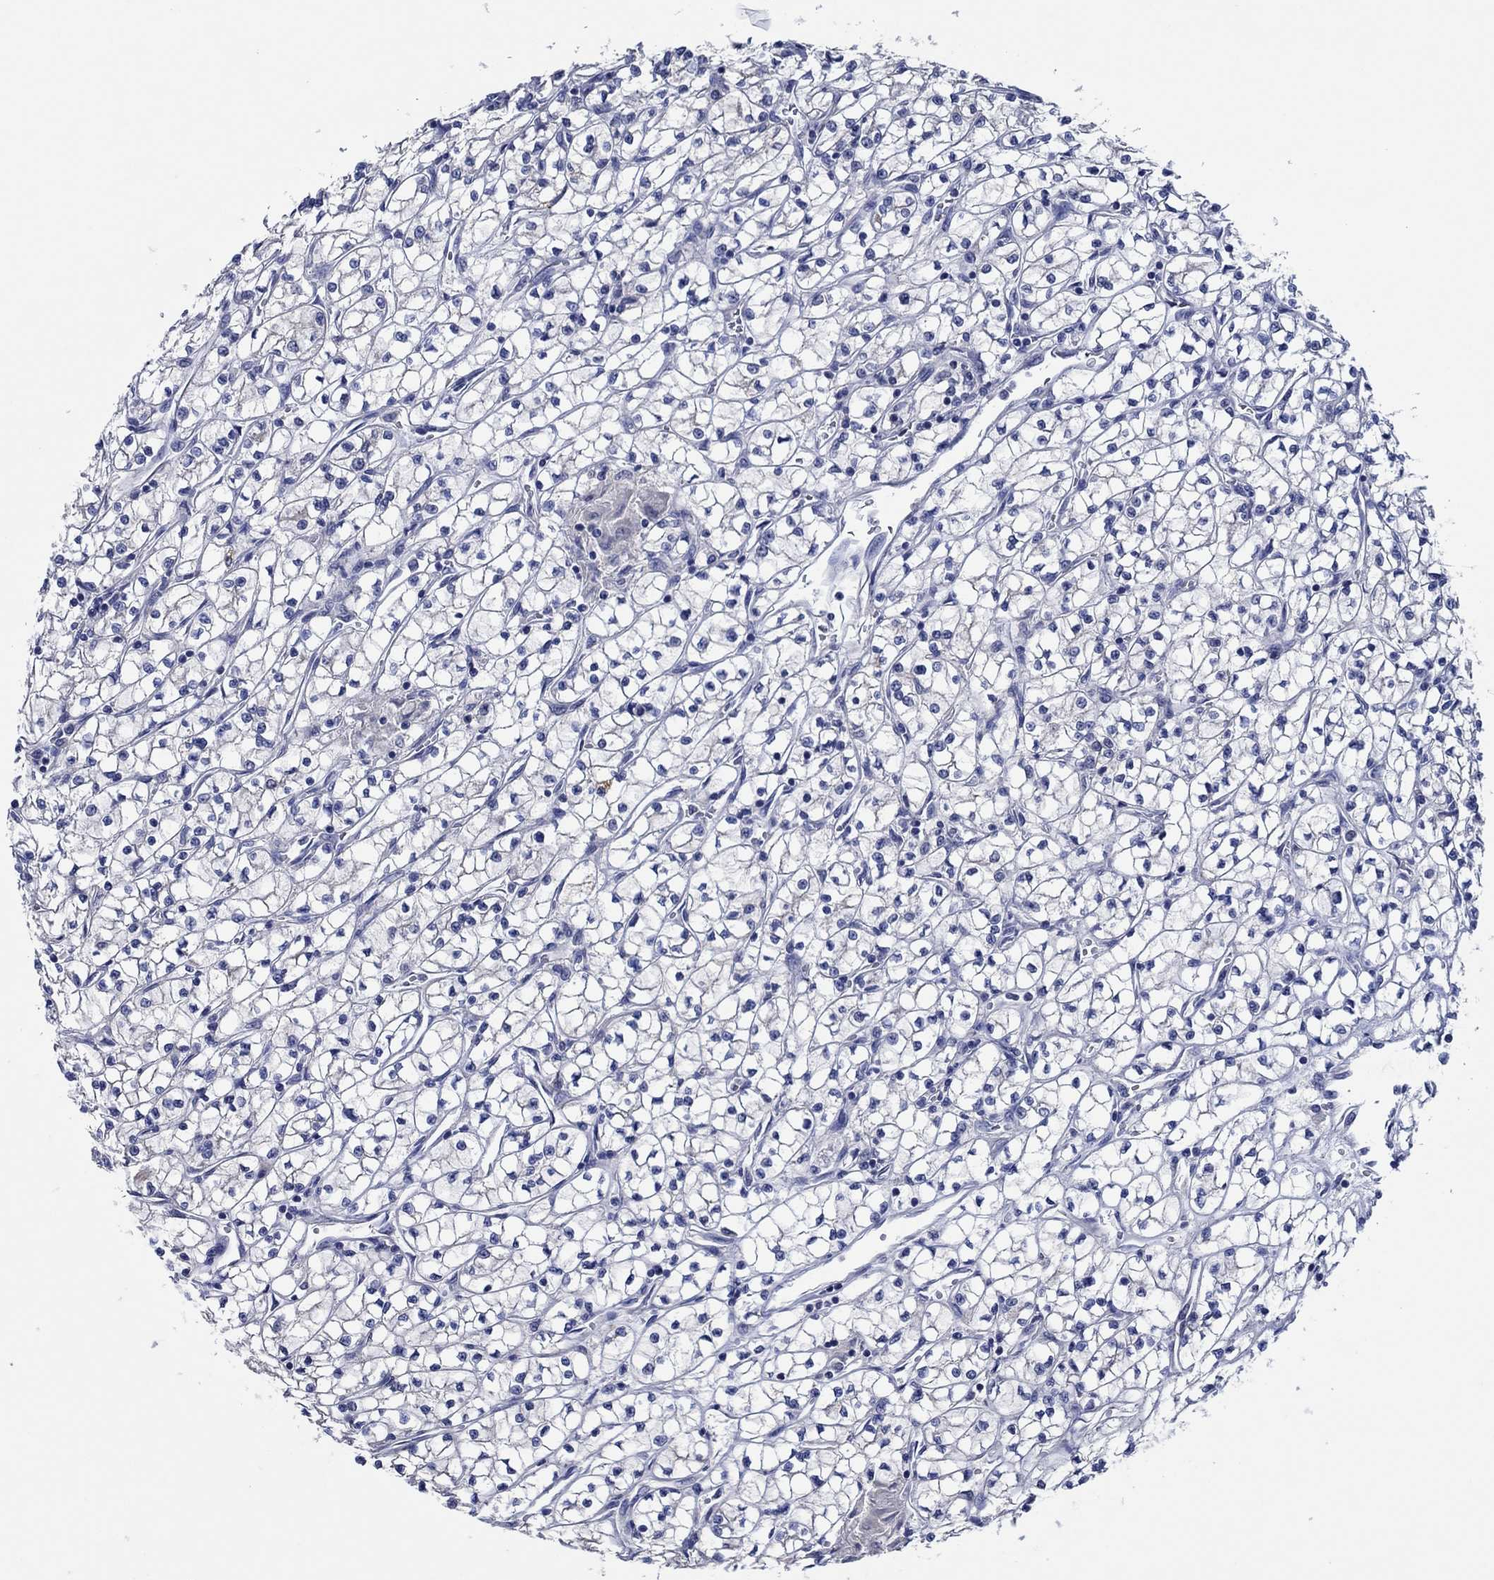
{"staining": {"intensity": "negative", "quantity": "none", "location": "none"}, "tissue": "renal cancer", "cell_type": "Tumor cells", "image_type": "cancer", "snomed": [{"axis": "morphology", "description": "Adenocarcinoma, NOS"}, {"axis": "topography", "description": "Kidney"}], "caption": "Immunohistochemistry image of human renal cancer (adenocarcinoma) stained for a protein (brown), which displays no positivity in tumor cells.", "gene": "PRRT3", "patient": {"sex": "female", "age": 64}}